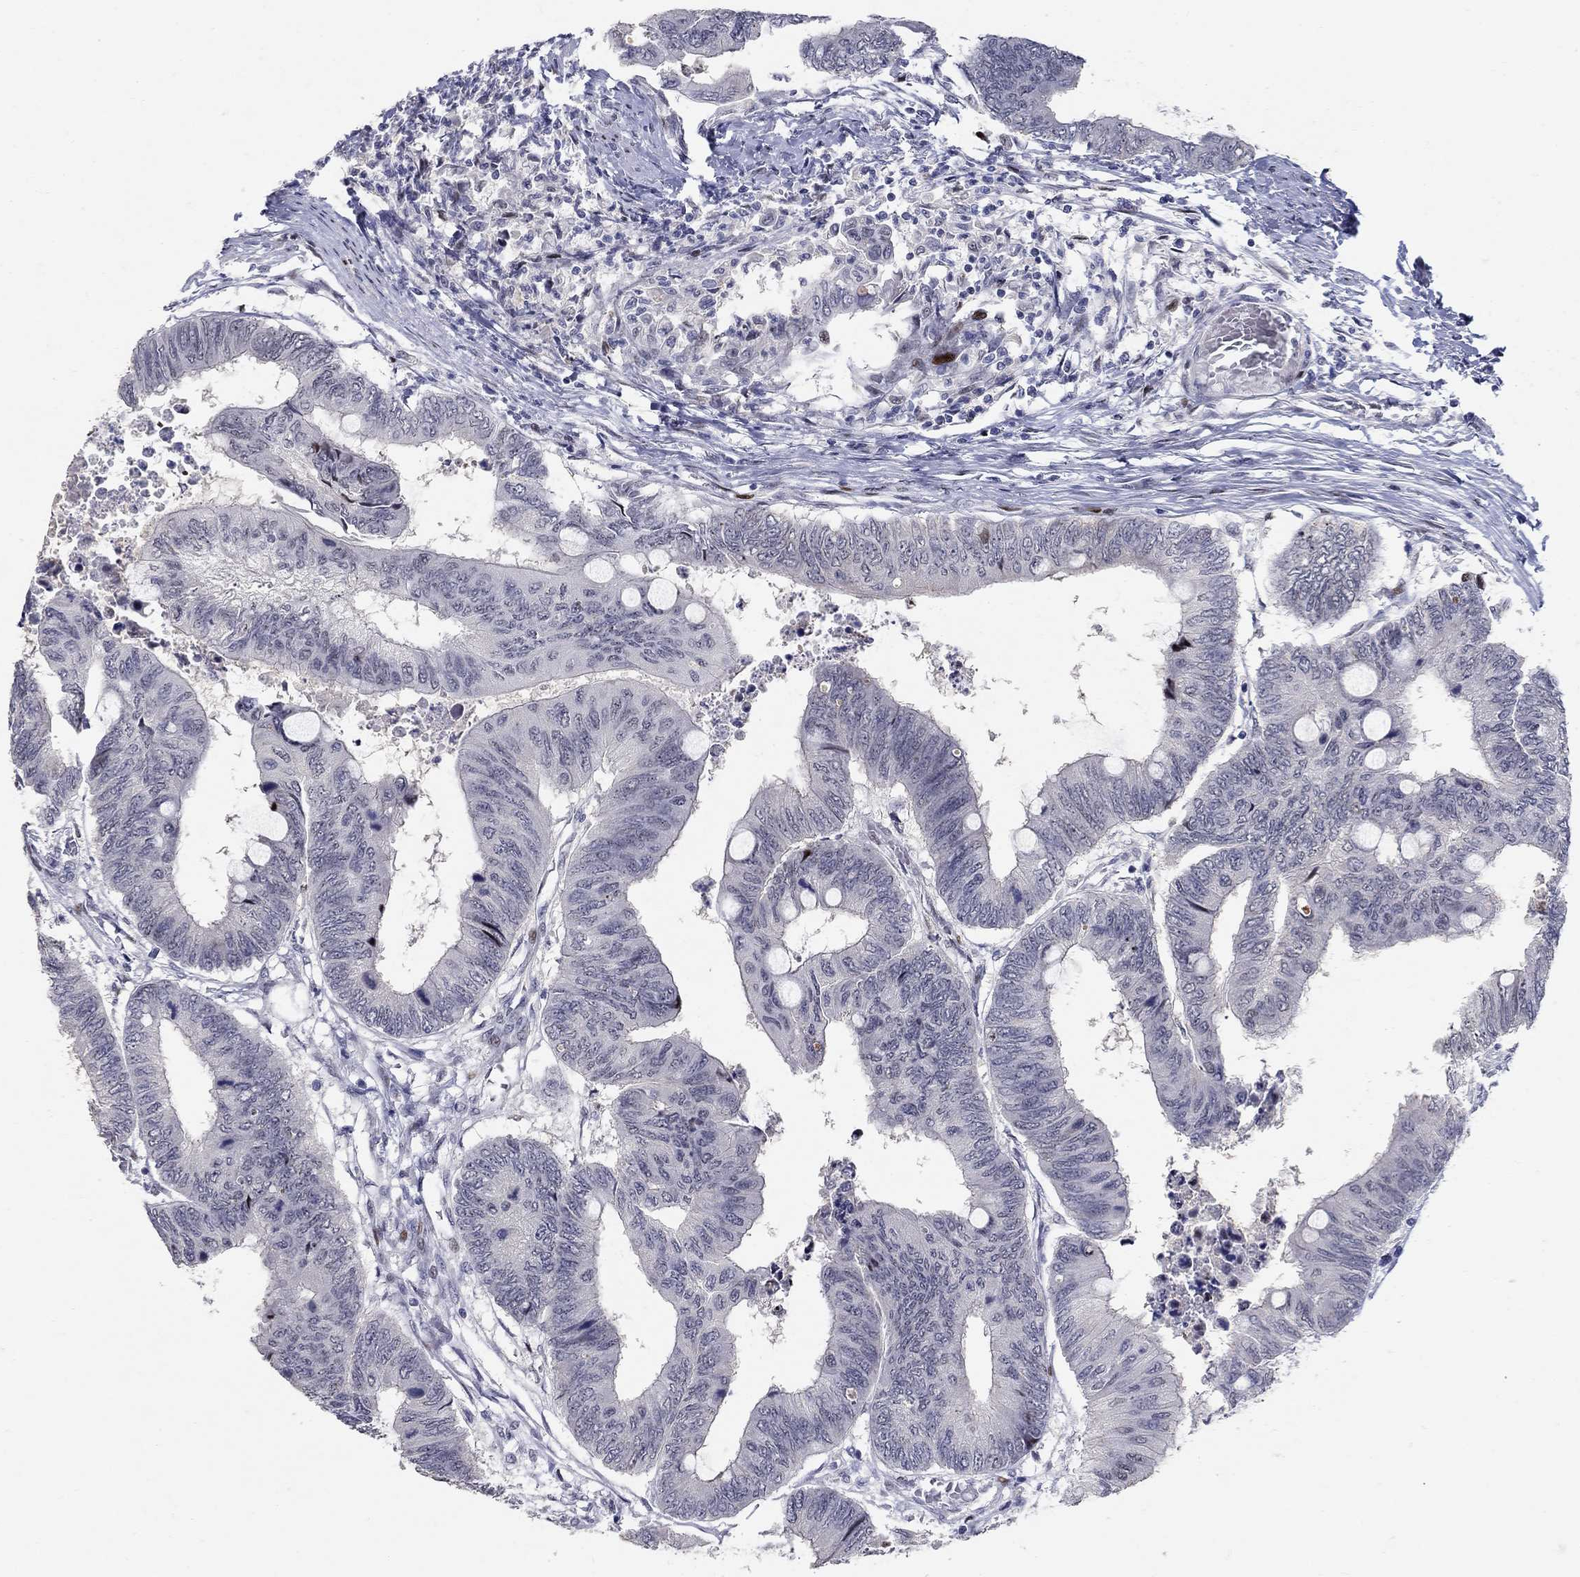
{"staining": {"intensity": "negative", "quantity": "none", "location": "none"}, "tissue": "colorectal cancer", "cell_type": "Tumor cells", "image_type": "cancer", "snomed": [{"axis": "morphology", "description": "Normal tissue, NOS"}, {"axis": "morphology", "description": "Adenocarcinoma, NOS"}, {"axis": "topography", "description": "Rectum"}, {"axis": "topography", "description": "Peripheral nerve tissue"}], "caption": "An image of human colorectal cancer (adenocarcinoma) is negative for staining in tumor cells. The staining was performed using DAB (3,3'-diaminobenzidine) to visualize the protein expression in brown, while the nuclei were stained in blue with hematoxylin (Magnification: 20x).", "gene": "RAPGEF5", "patient": {"sex": "male", "age": 92}}